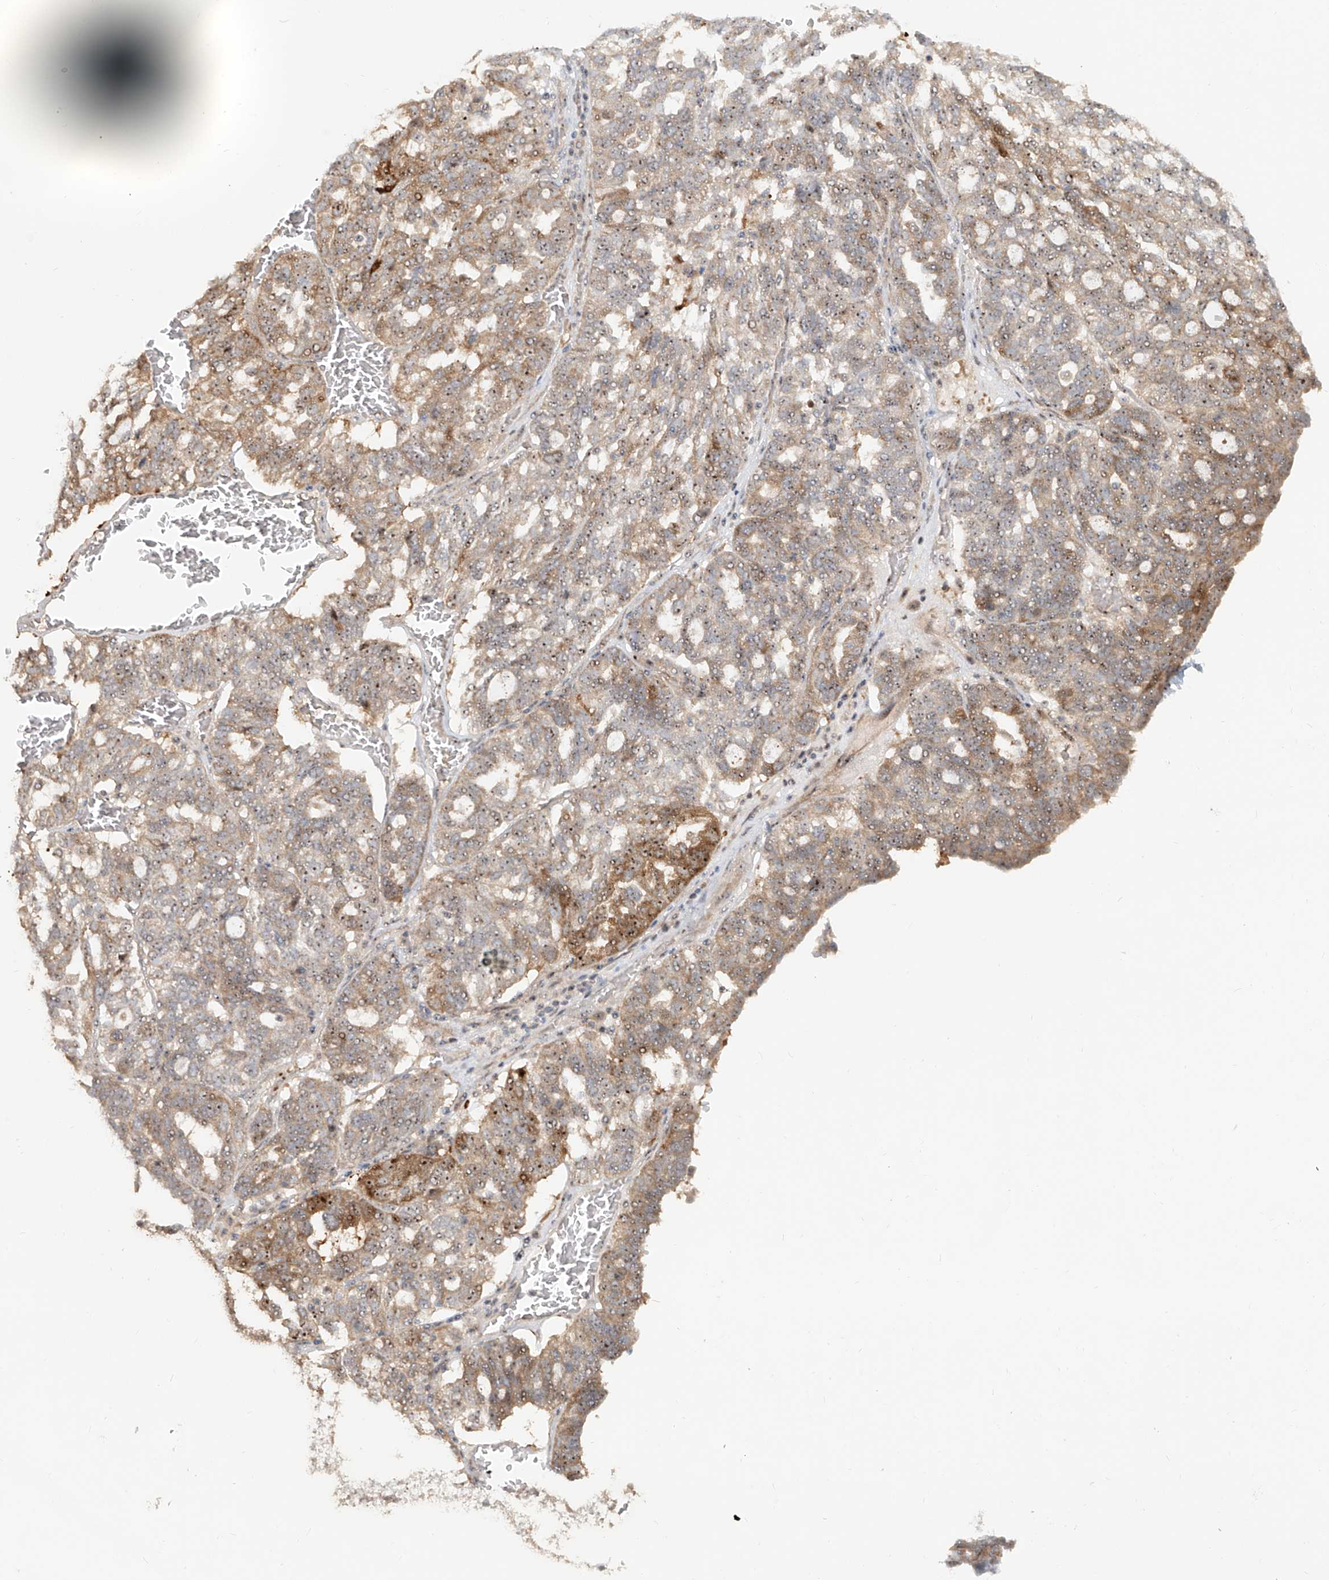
{"staining": {"intensity": "strong", "quantity": "<25%", "location": "cytoplasmic/membranous,nuclear"}, "tissue": "ovarian cancer", "cell_type": "Tumor cells", "image_type": "cancer", "snomed": [{"axis": "morphology", "description": "Cystadenocarcinoma, serous, NOS"}, {"axis": "topography", "description": "Ovary"}], "caption": "Serous cystadenocarcinoma (ovarian) stained with IHC reveals strong cytoplasmic/membranous and nuclear positivity in about <25% of tumor cells.", "gene": "BYSL", "patient": {"sex": "female", "age": 59}}